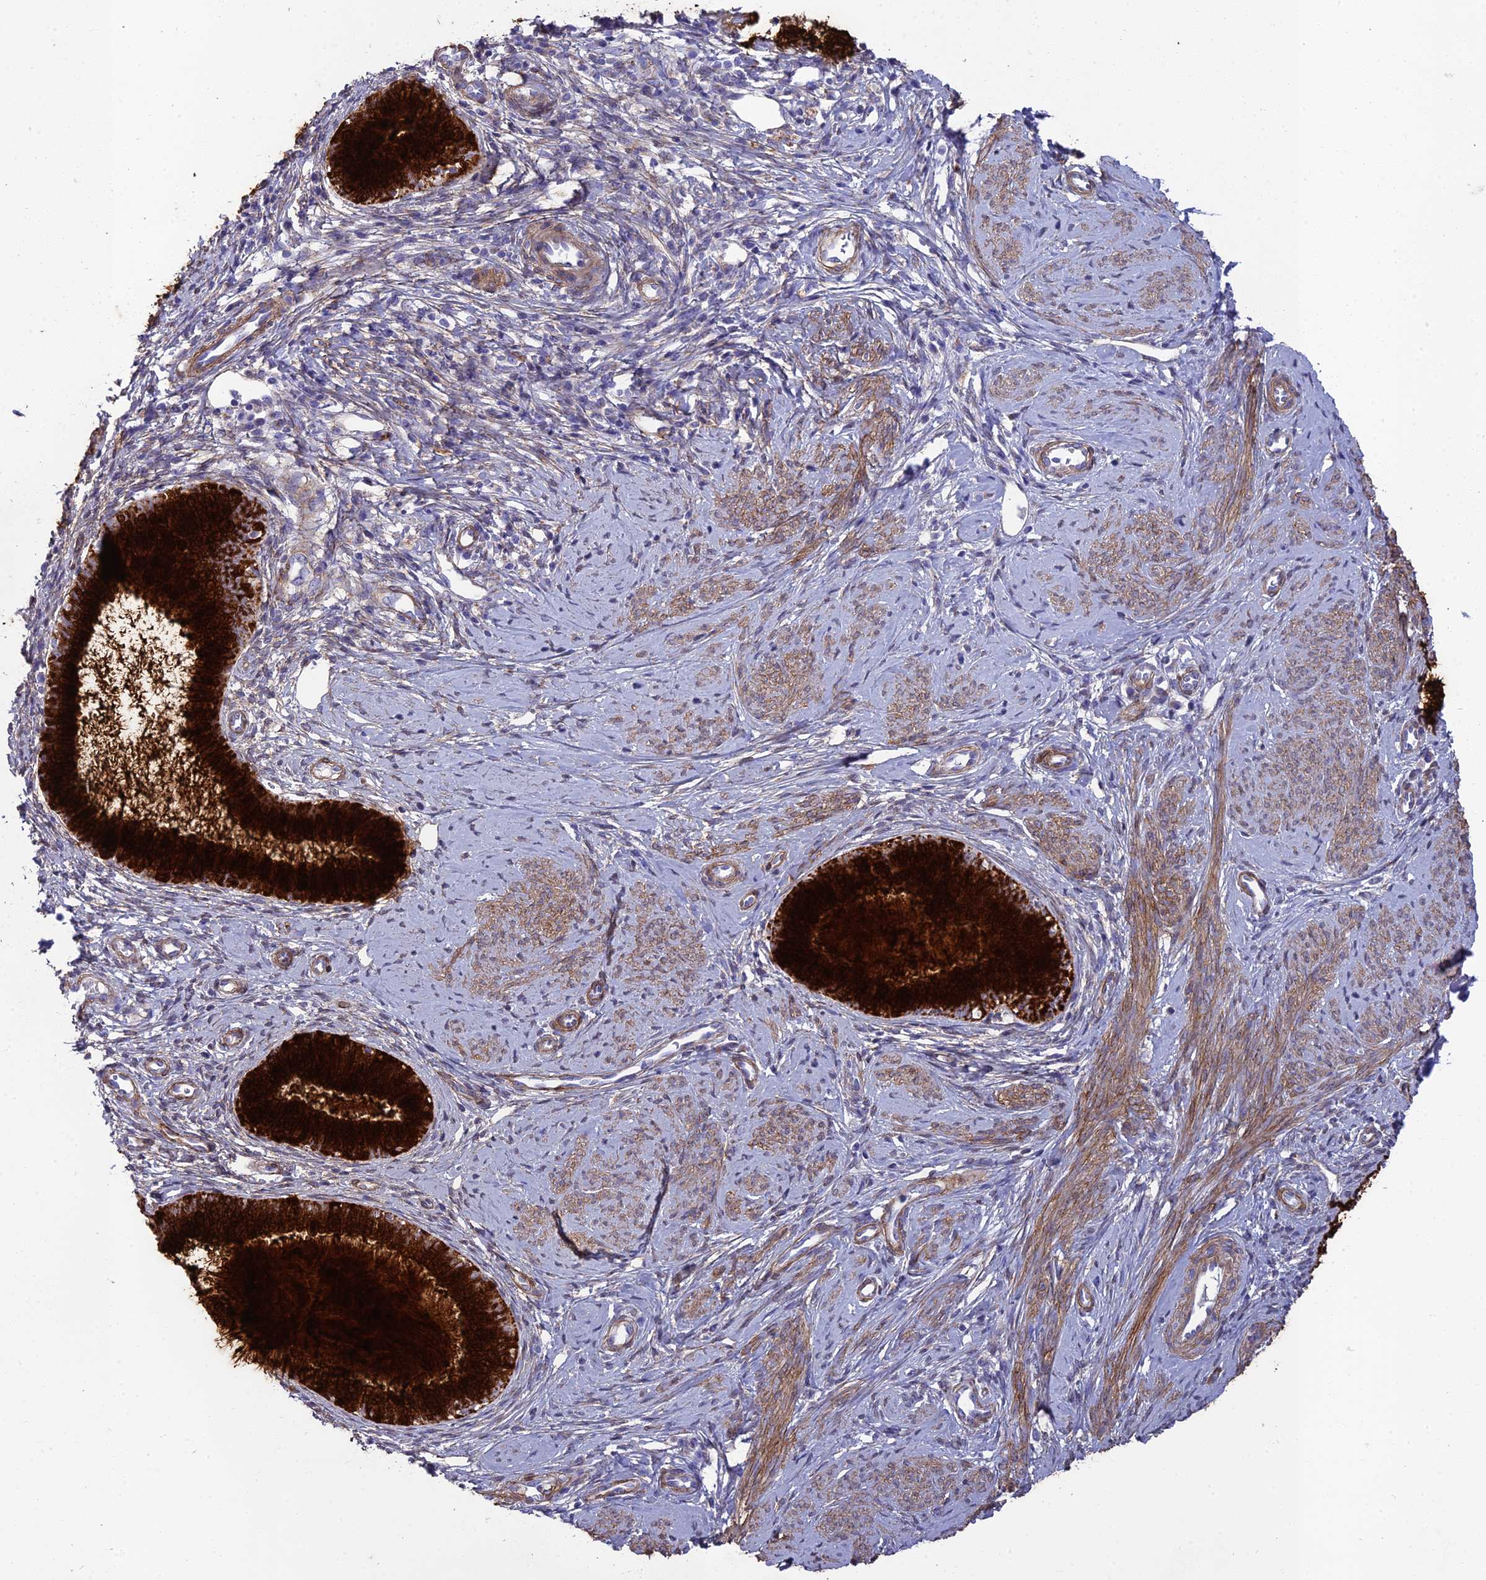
{"staining": {"intensity": "strong", "quantity": ">75%", "location": "cytoplasmic/membranous"}, "tissue": "cervical cancer", "cell_type": "Tumor cells", "image_type": "cancer", "snomed": [{"axis": "morphology", "description": "Adenocarcinoma, NOS"}, {"axis": "topography", "description": "Cervix"}], "caption": "A high amount of strong cytoplasmic/membranous positivity is appreciated in about >75% of tumor cells in cervical adenocarcinoma tissue.", "gene": "TNS1", "patient": {"sex": "female", "age": 36}}